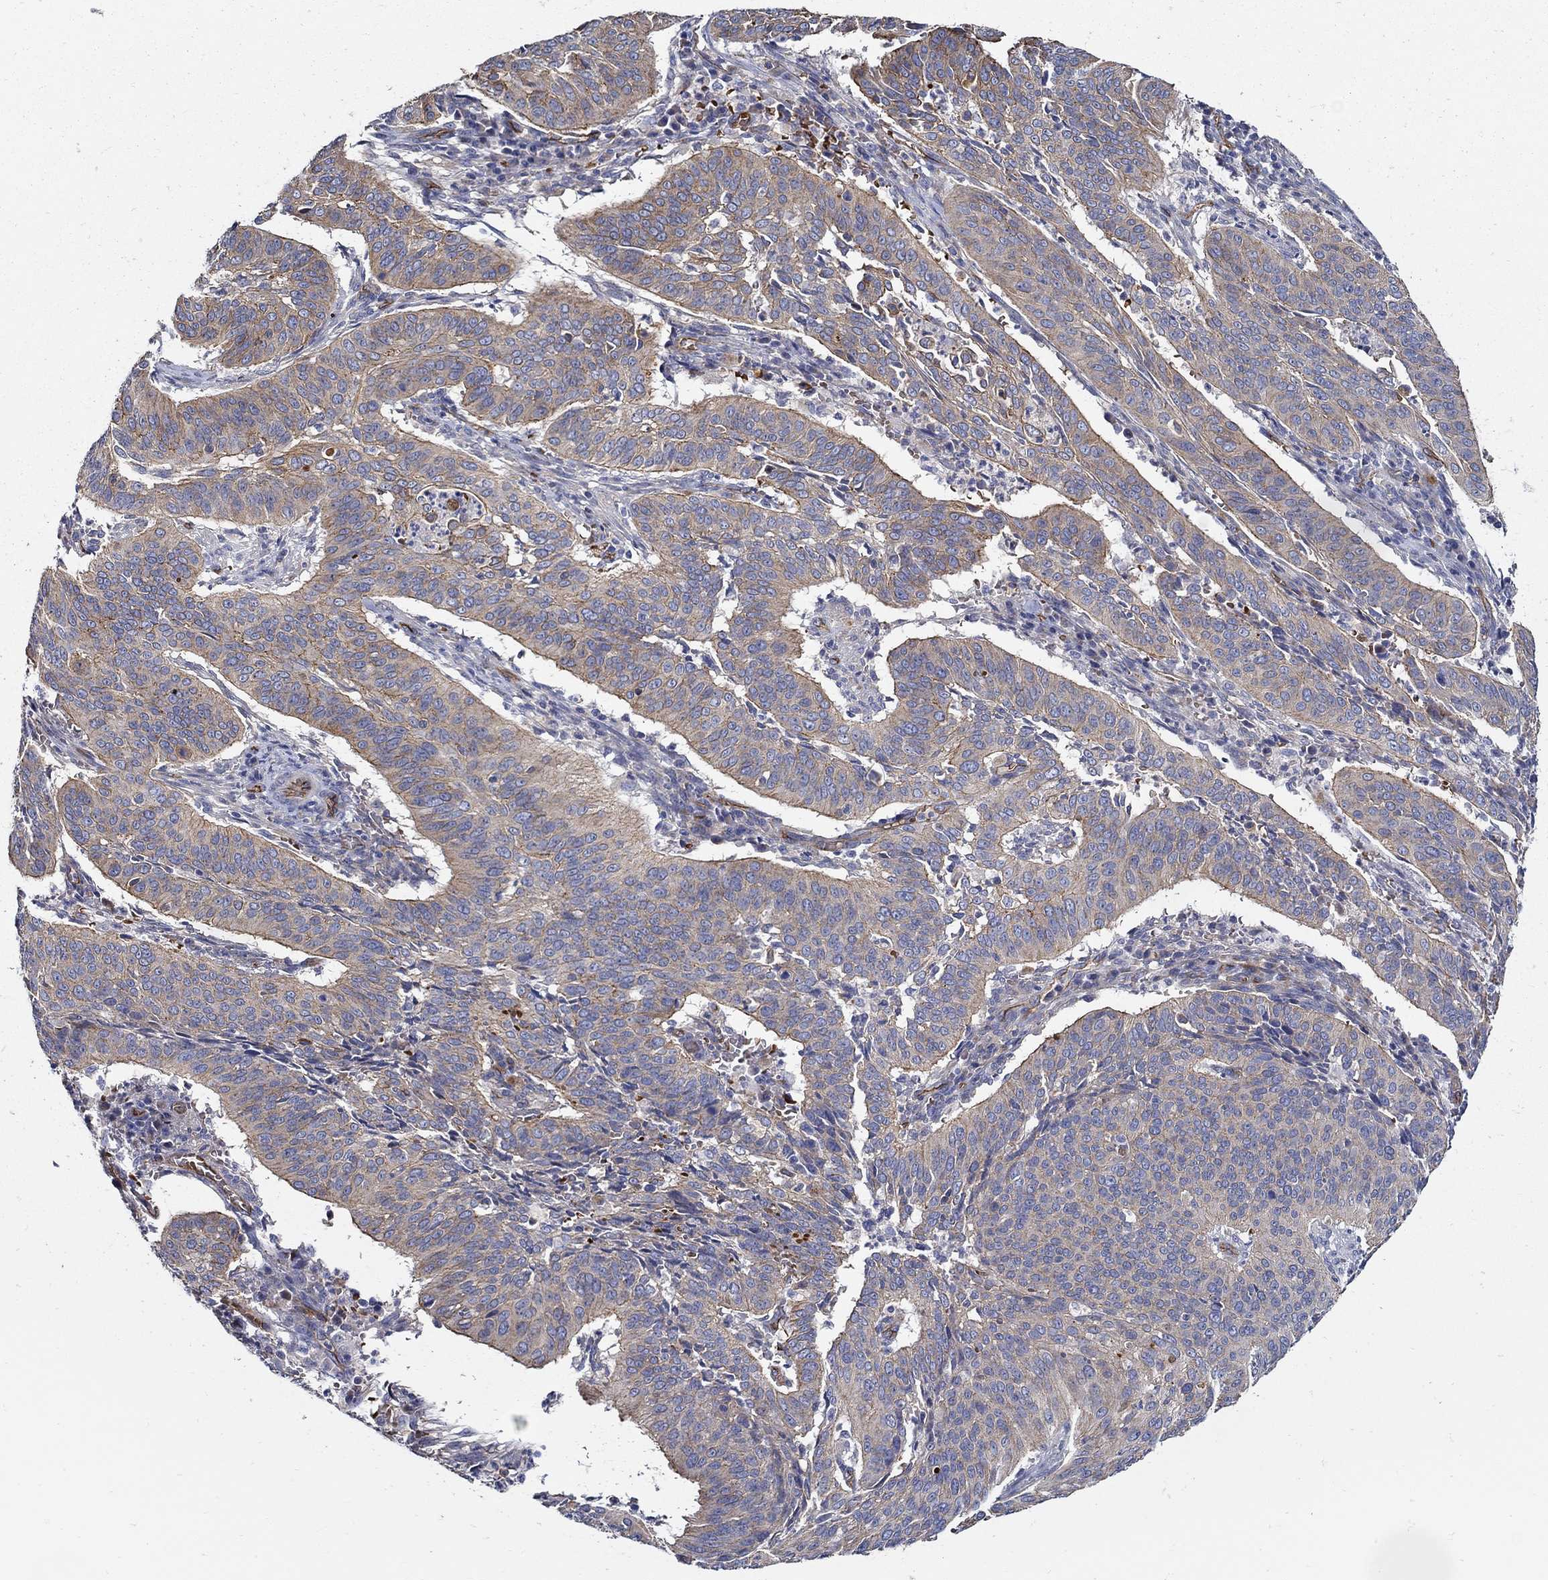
{"staining": {"intensity": "strong", "quantity": "<25%", "location": "cytoplasmic/membranous"}, "tissue": "cervical cancer", "cell_type": "Tumor cells", "image_type": "cancer", "snomed": [{"axis": "morphology", "description": "Normal tissue, NOS"}, {"axis": "morphology", "description": "Squamous cell carcinoma, NOS"}, {"axis": "topography", "description": "Cervix"}], "caption": "Tumor cells exhibit strong cytoplasmic/membranous positivity in approximately <25% of cells in cervical squamous cell carcinoma. The staining was performed using DAB, with brown indicating positive protein expression. Nuclei are stained blue with hematoxylin.", "gene": "APBB3", "patient": {"sex": "female", "age": 39}}